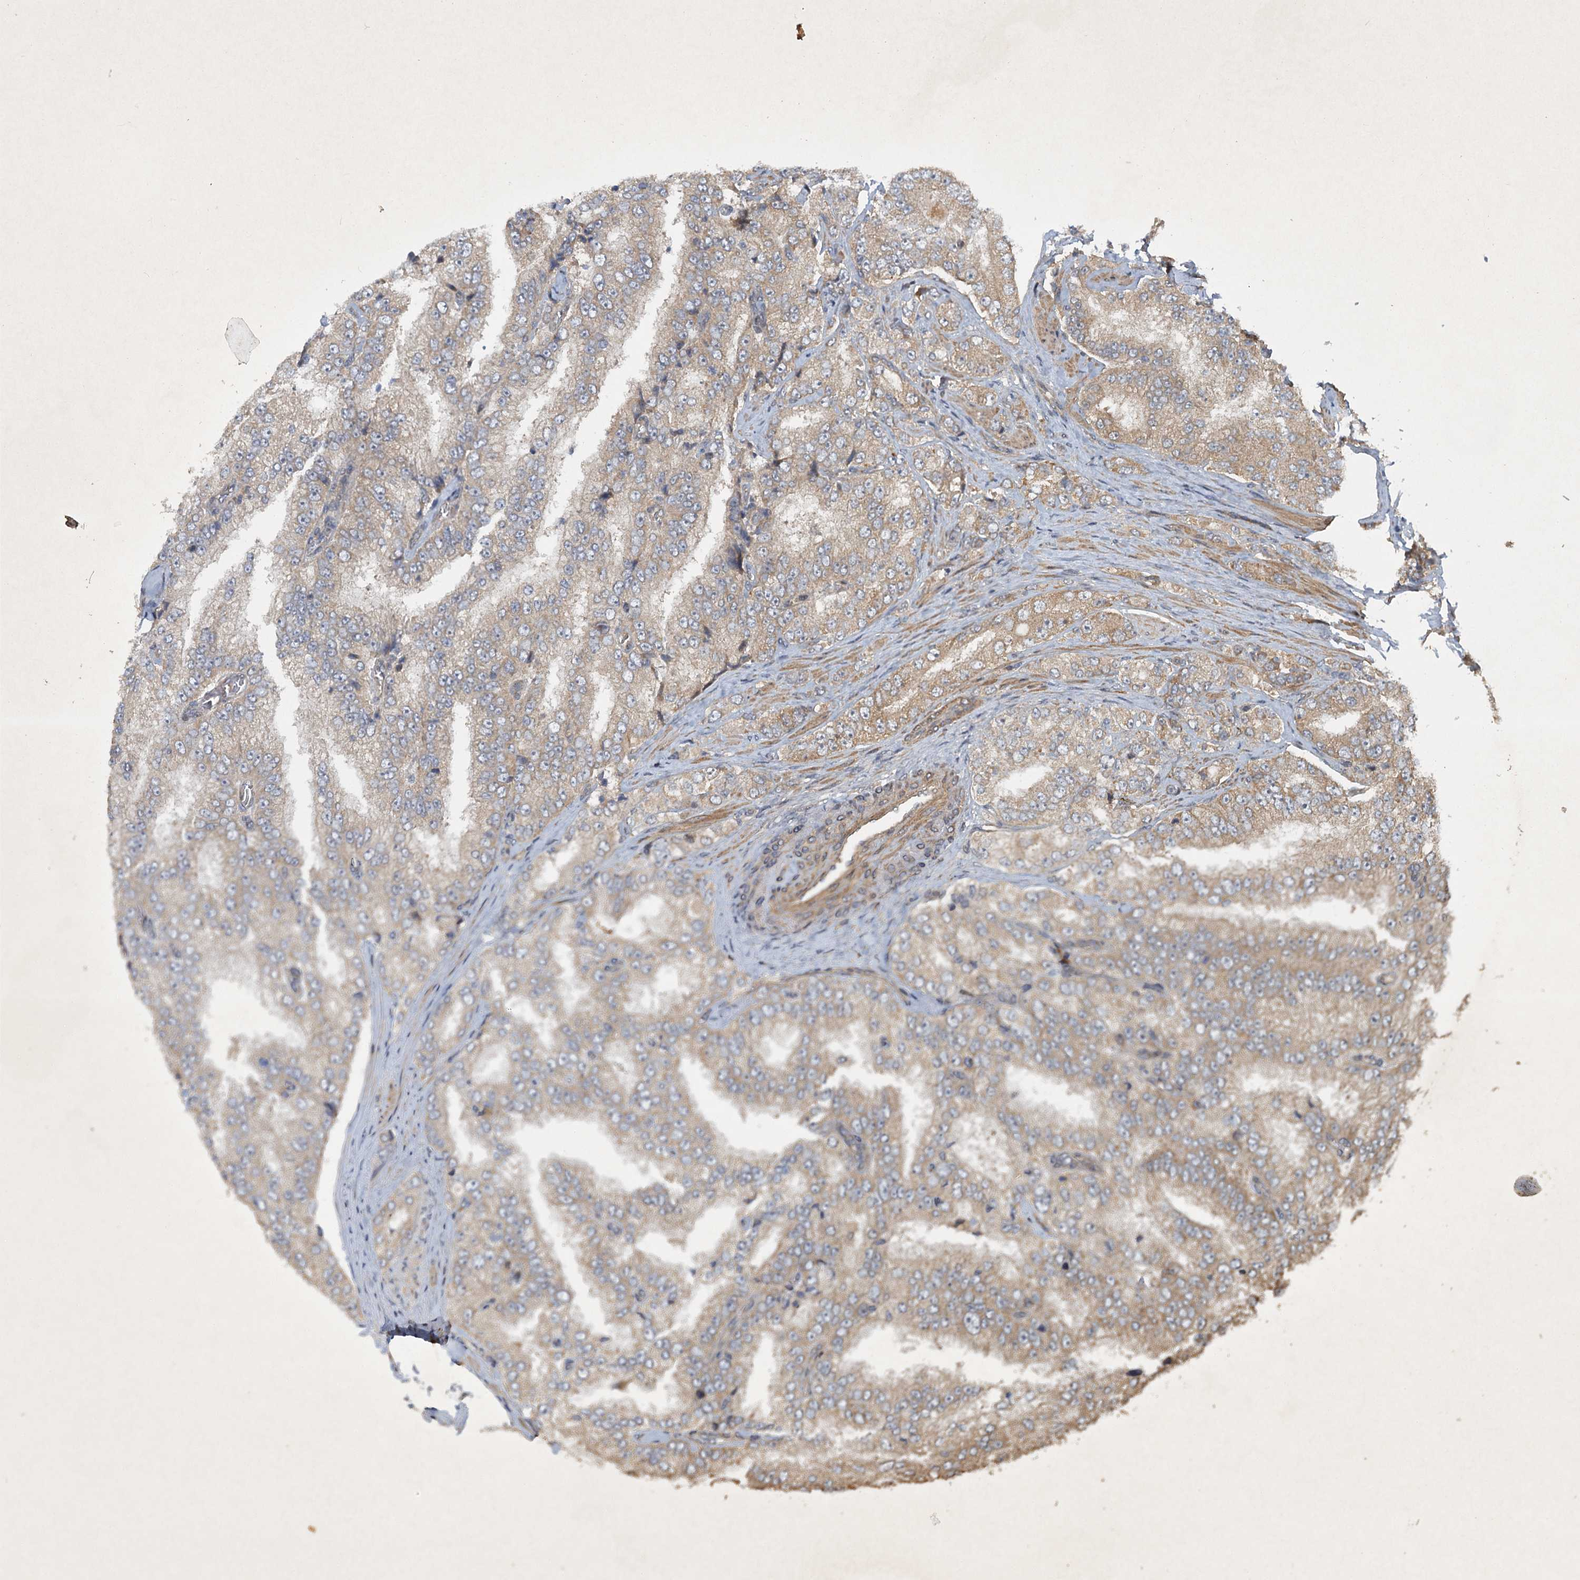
{"staining": {"intensity": "weak", "quantity": ">75%", "location": "cytoplasmic/membranous"}, "tissue": "prostate cancer", "cell_type": "Tumor cells", "image_type": "cancer", "snomed": [{"axis": "morphology", "description": "Adenocarcinoma, High grade"}, {"axis": "topography", "description": "Prostate"}], "caption": "Prostate cancer stained with IHC shows weak cytoplasmic/membranous staining in about >75% of tumor cells.", "gene": "INSIG2", "patient": {"sex": "male", "age": 58}}